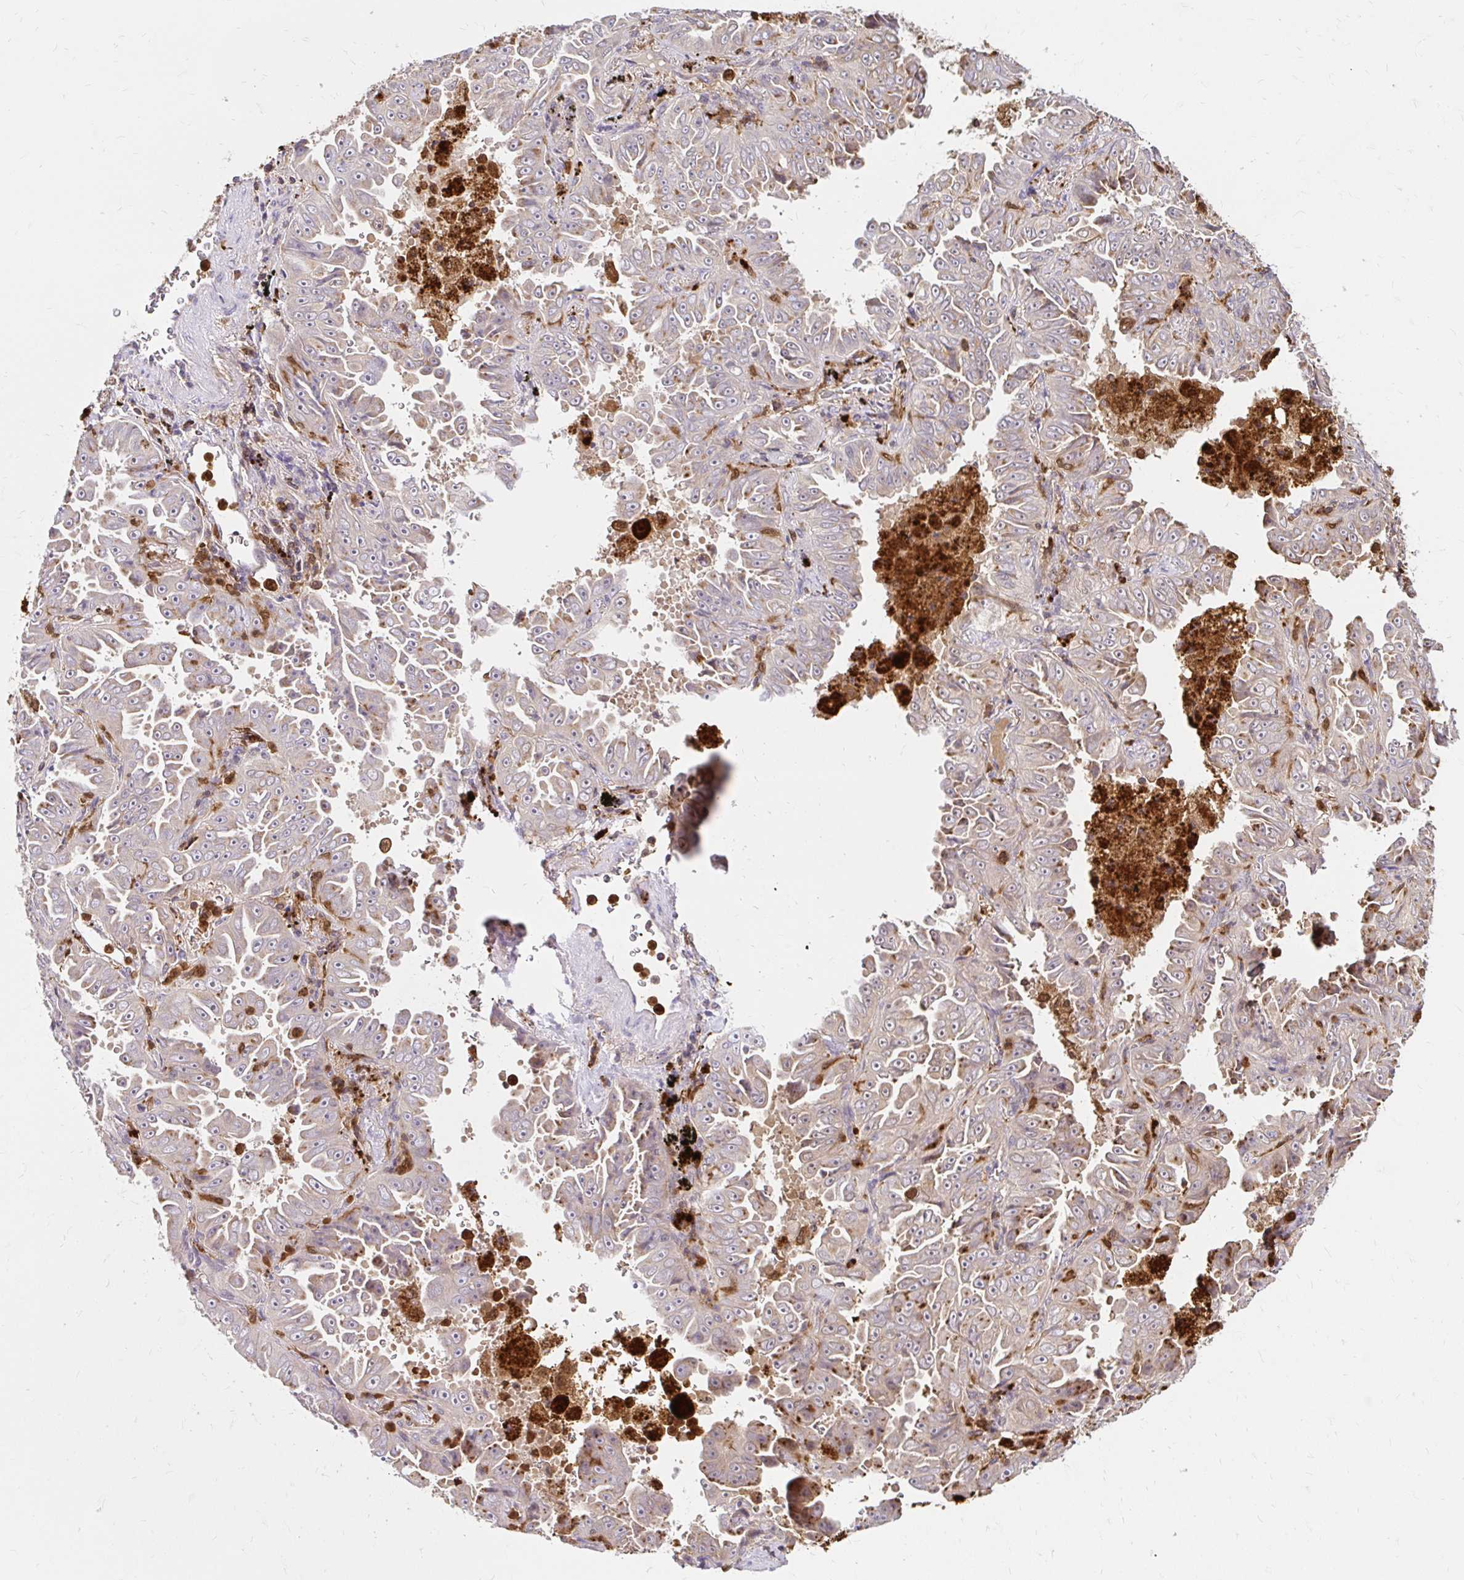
{"staining": {"intensity": "negative", "quantity": "none", "location": "none"}, "tissue": "lung cancer", "cell_type": "Tumor cells", "image_type": "cancer", "snomed": [{"axis": "morphology", "description": "Adenocarcinoma, NOS"}, {"axis": "topography", "description": "Lung"}], "caption": "This is an immunohistochemistry (IHC) photomicrograph of adenocarcinoma (lung). There is no staining in tumor cells.", "gene": "PYCARD", "patient": {"sex": "female", "age": 52}}